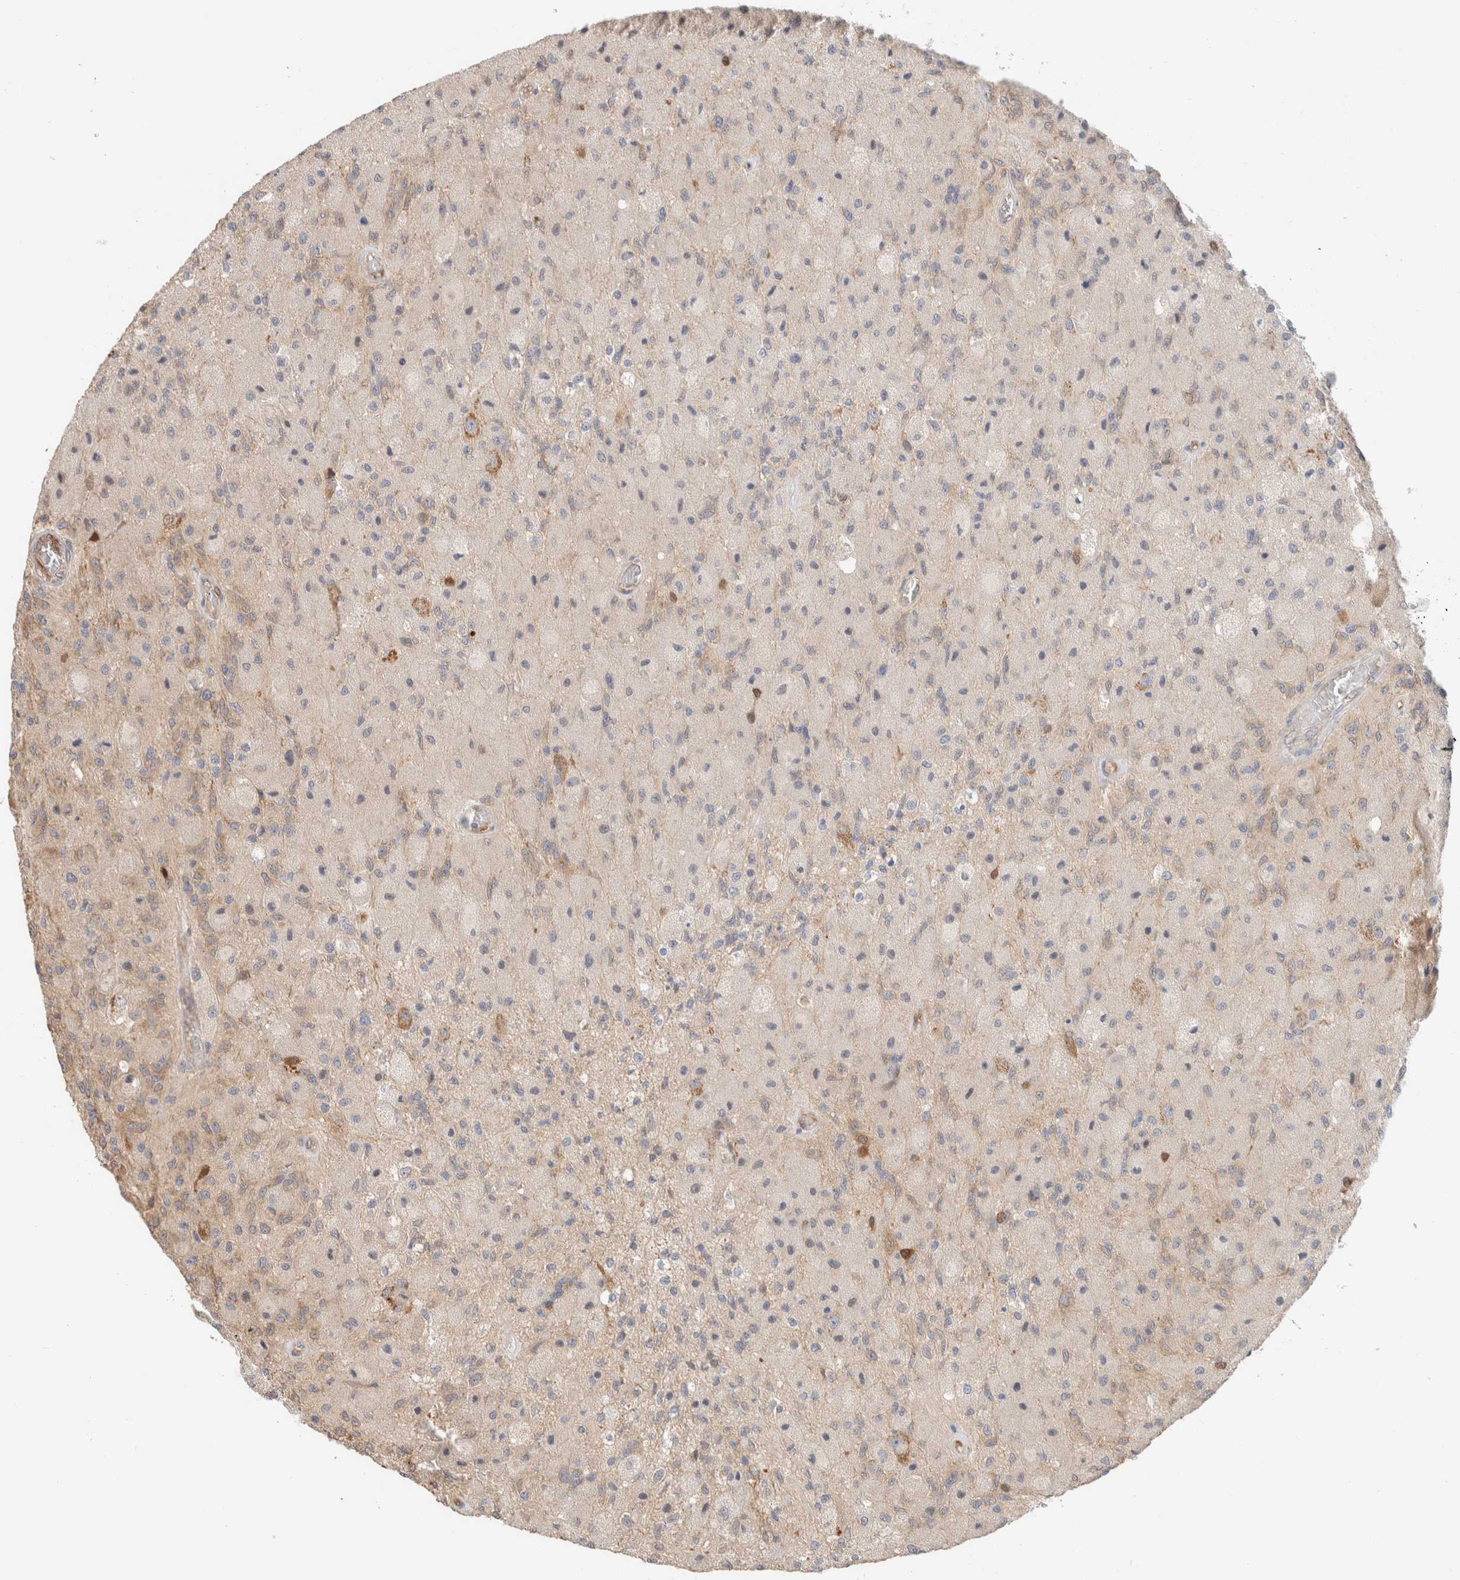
{"staining": {"intensity": "weak", "quantity": "<25%", "location": "cytoplasmic/membranous"}, "tissue": "glioma", "cell_type": "Tumor cells", "image_type": "cancer", "snomed": [{"axis": "morphology", "description": "Normal tissue, NOS"}, {"axis": "morphology", "description": "Glioma, malignant, High grade"}, {"axis": "topography", "description": "Cerebral cortex"}], "caption": "Immunohistochemical staining of human glioma demonstrates no significant staining in tumor cells.", "gene": "CA13", "patient": {"sex": "male", "age": 77}}